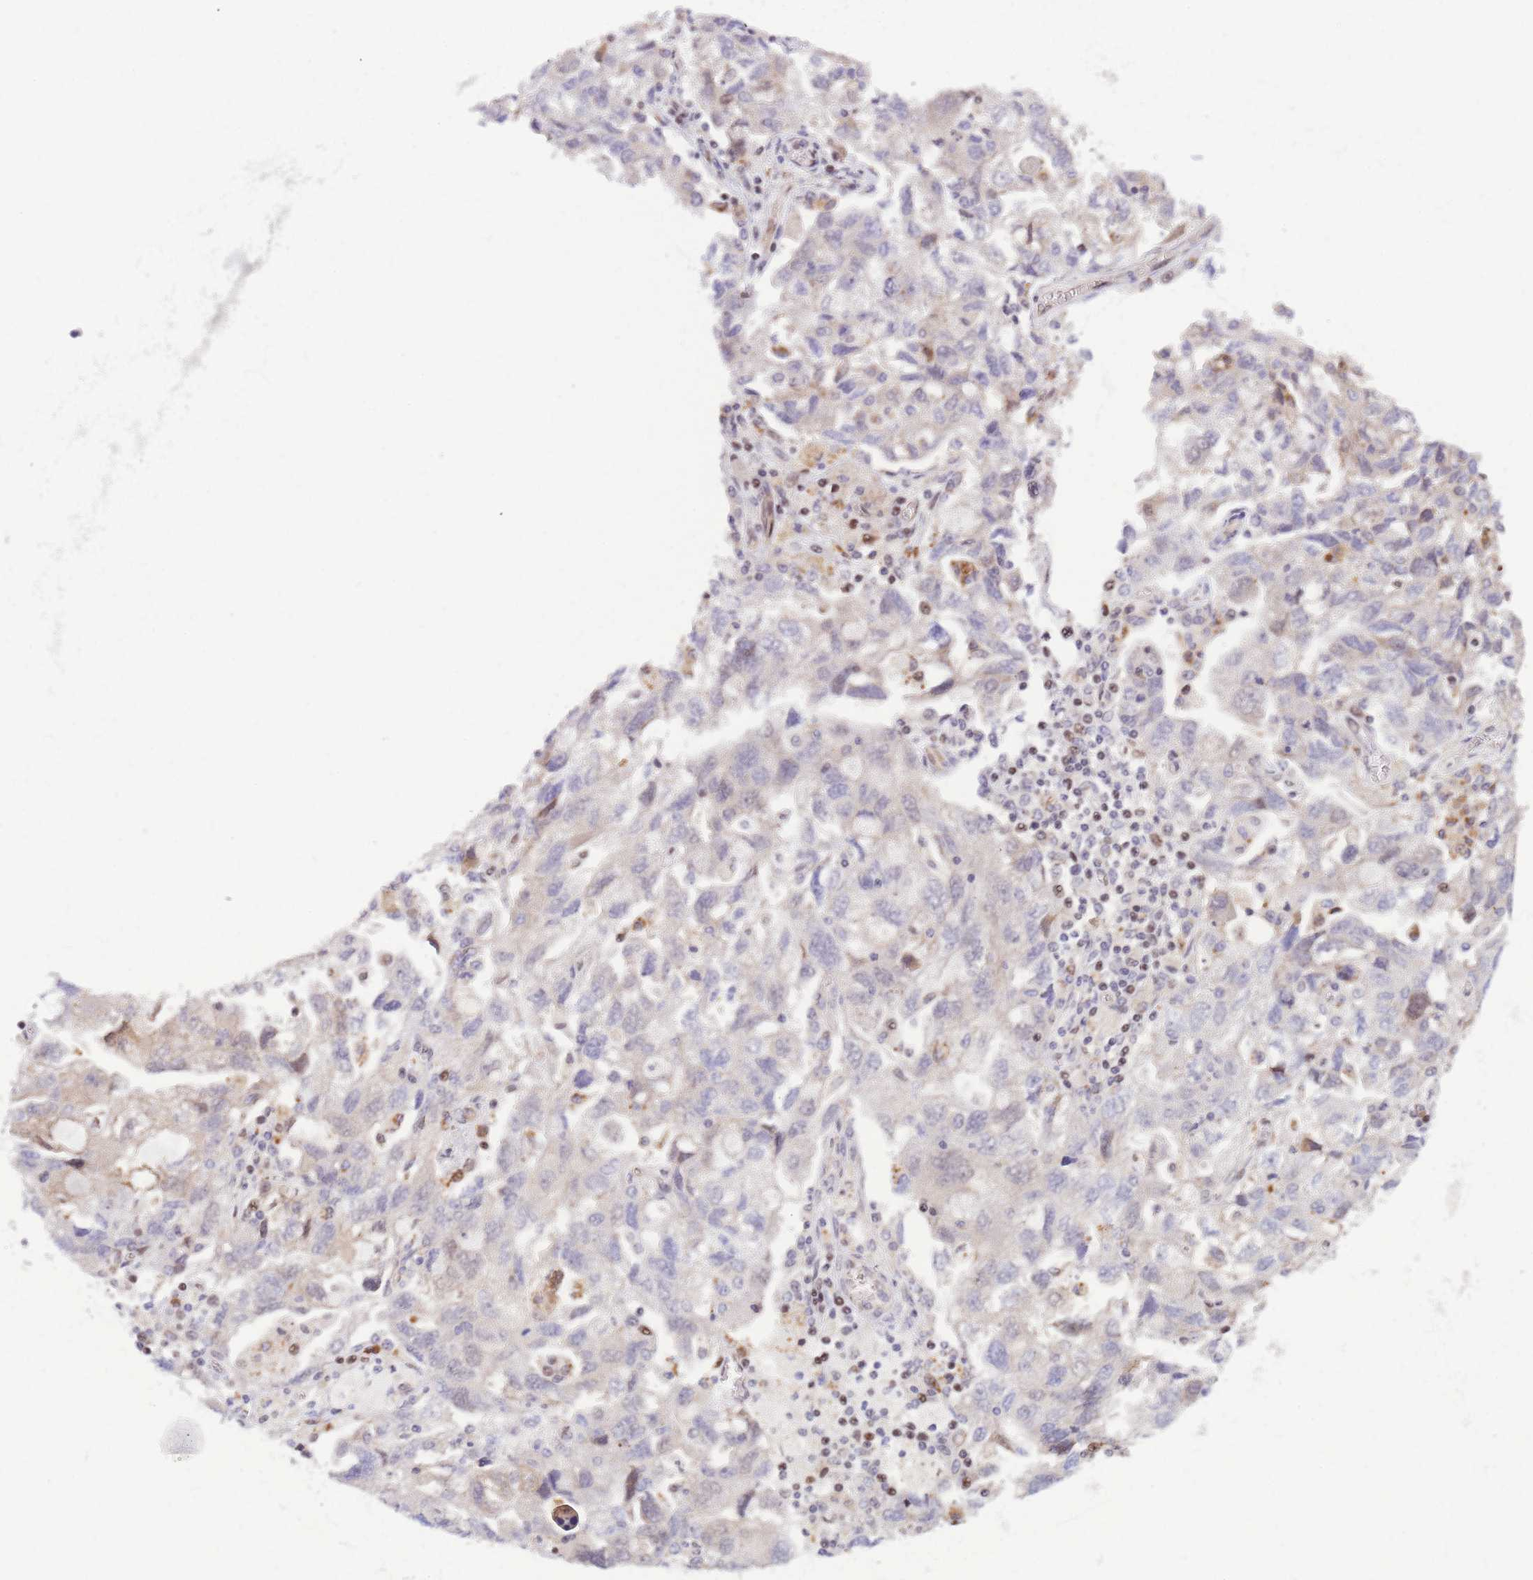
{"staining": {"intensity": "weak", "quantity": "<25%", "location": "nuclear"}, "tissue": "ovarian cancer", "cell_type": "Tumor cells", "image_type": "cancer", "snomed": [{"axis": "morphology", "description": "Carcinoma, NOS"}, {"axis": "morphology", "description": "Cystadenocarcinoma, serous, NOS"}, {"axis": "topography", "description": "Ovary"}], "caption": "This is a image of immunohistochemistry (IHC) staining of ovarian cancer (serous cystadenocarcinoma), which shows no positivity in tumor cells.", "gene": "CRACD", "patient": {"sex": "female", "age": 69}}